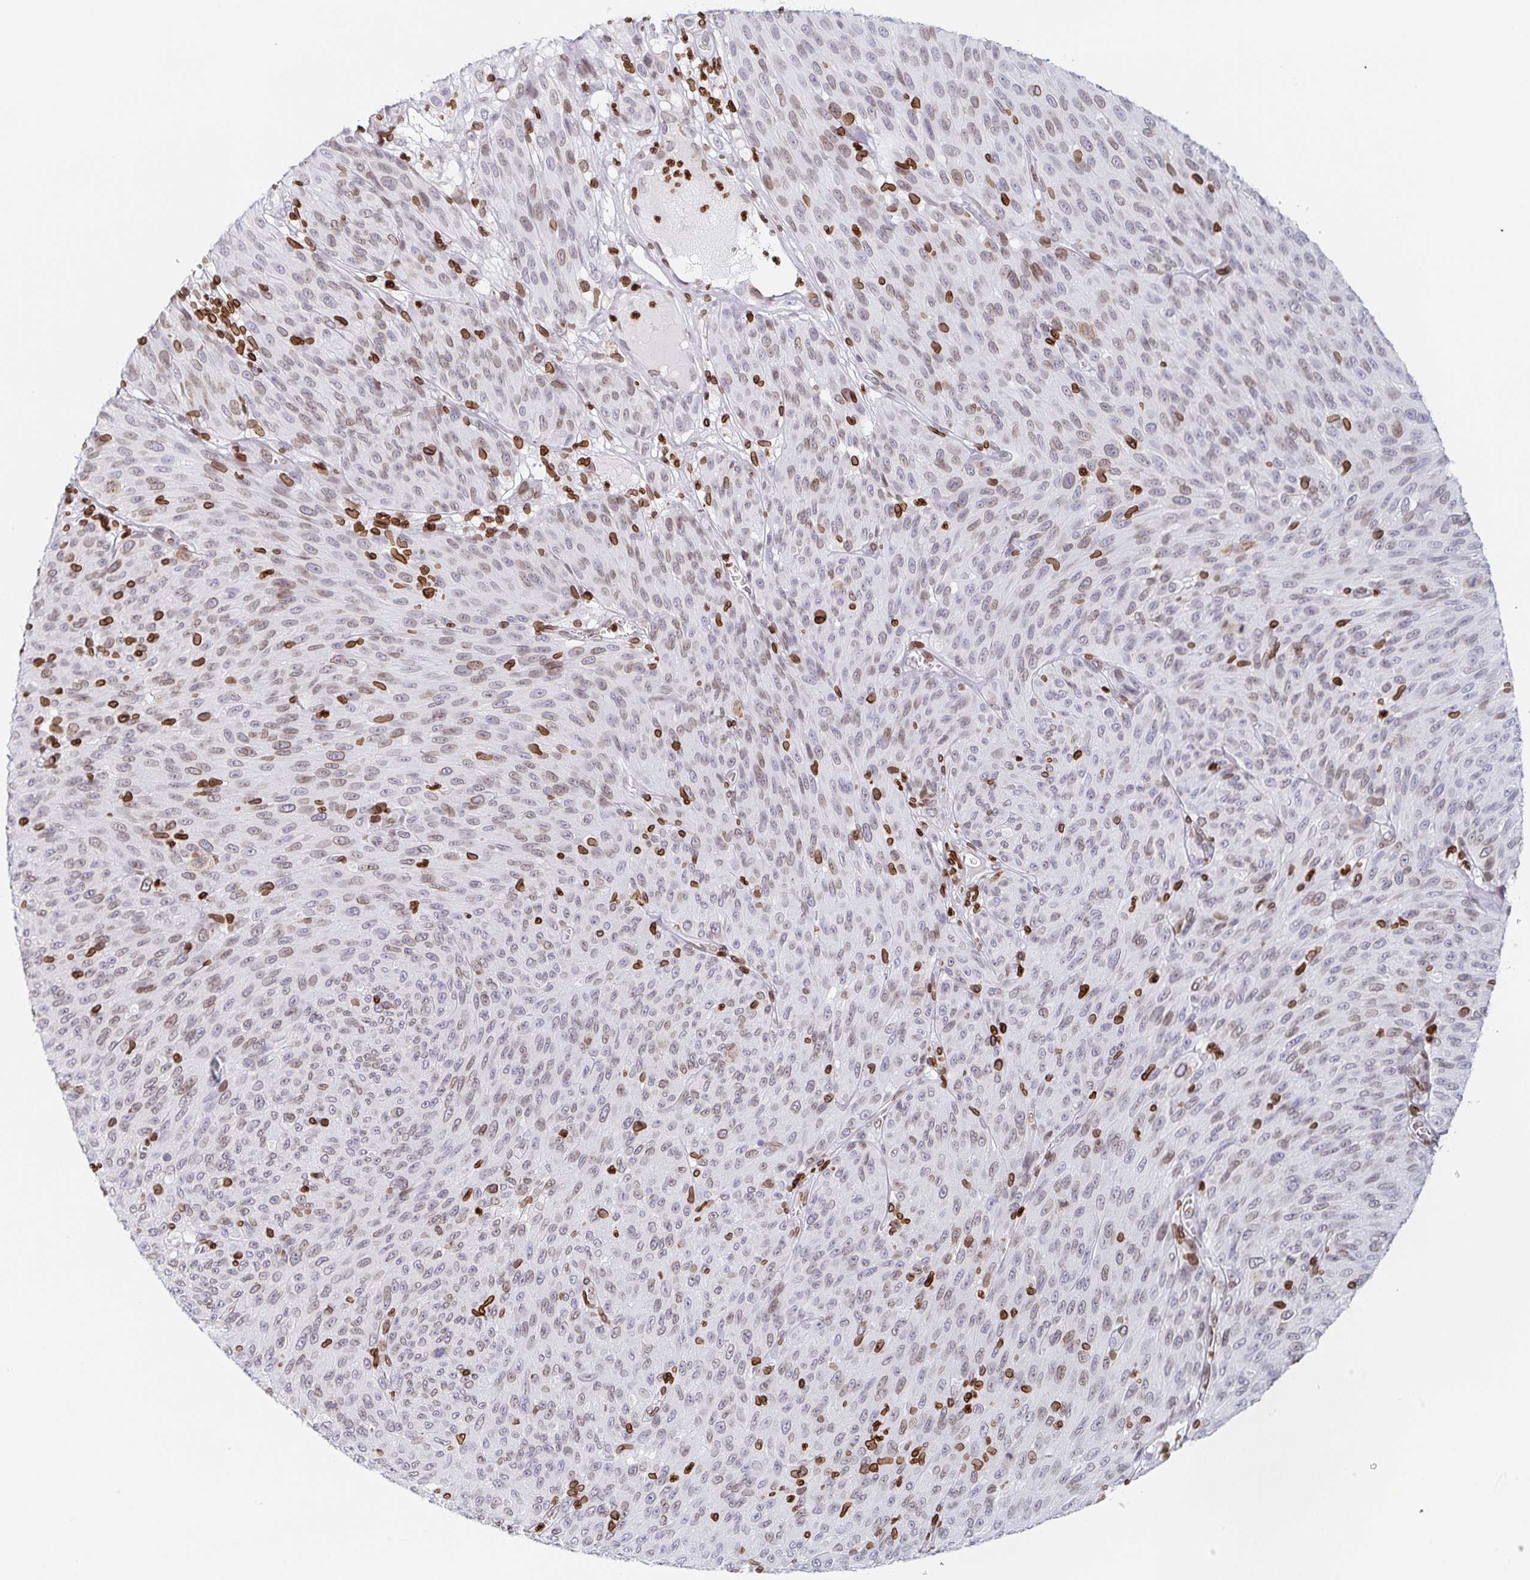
{"staining": {"intensity": "weak", "quantity": "25%-75%", "location": "cytoplasmic/membranous,nuclear"}, "tissue": "melanoma", "cell_type": "Tumor cells", "image_type": "cancer", "snomed": [{"axis": "morphology", "description": "Malignant melanoma, NOS"}, {"axis": "topography", "description": "Skin"}], "caption": "An immunohistochemistry (IHC) photomicrograph of tumor tissue is shown. Protein staining in brown shows weak cytoplasmic/membranous and nuclear positivity in malignant melanoma within tumor cells.", "gene": "BTBD7", "patient": {"sex": "male", "age": 85}}